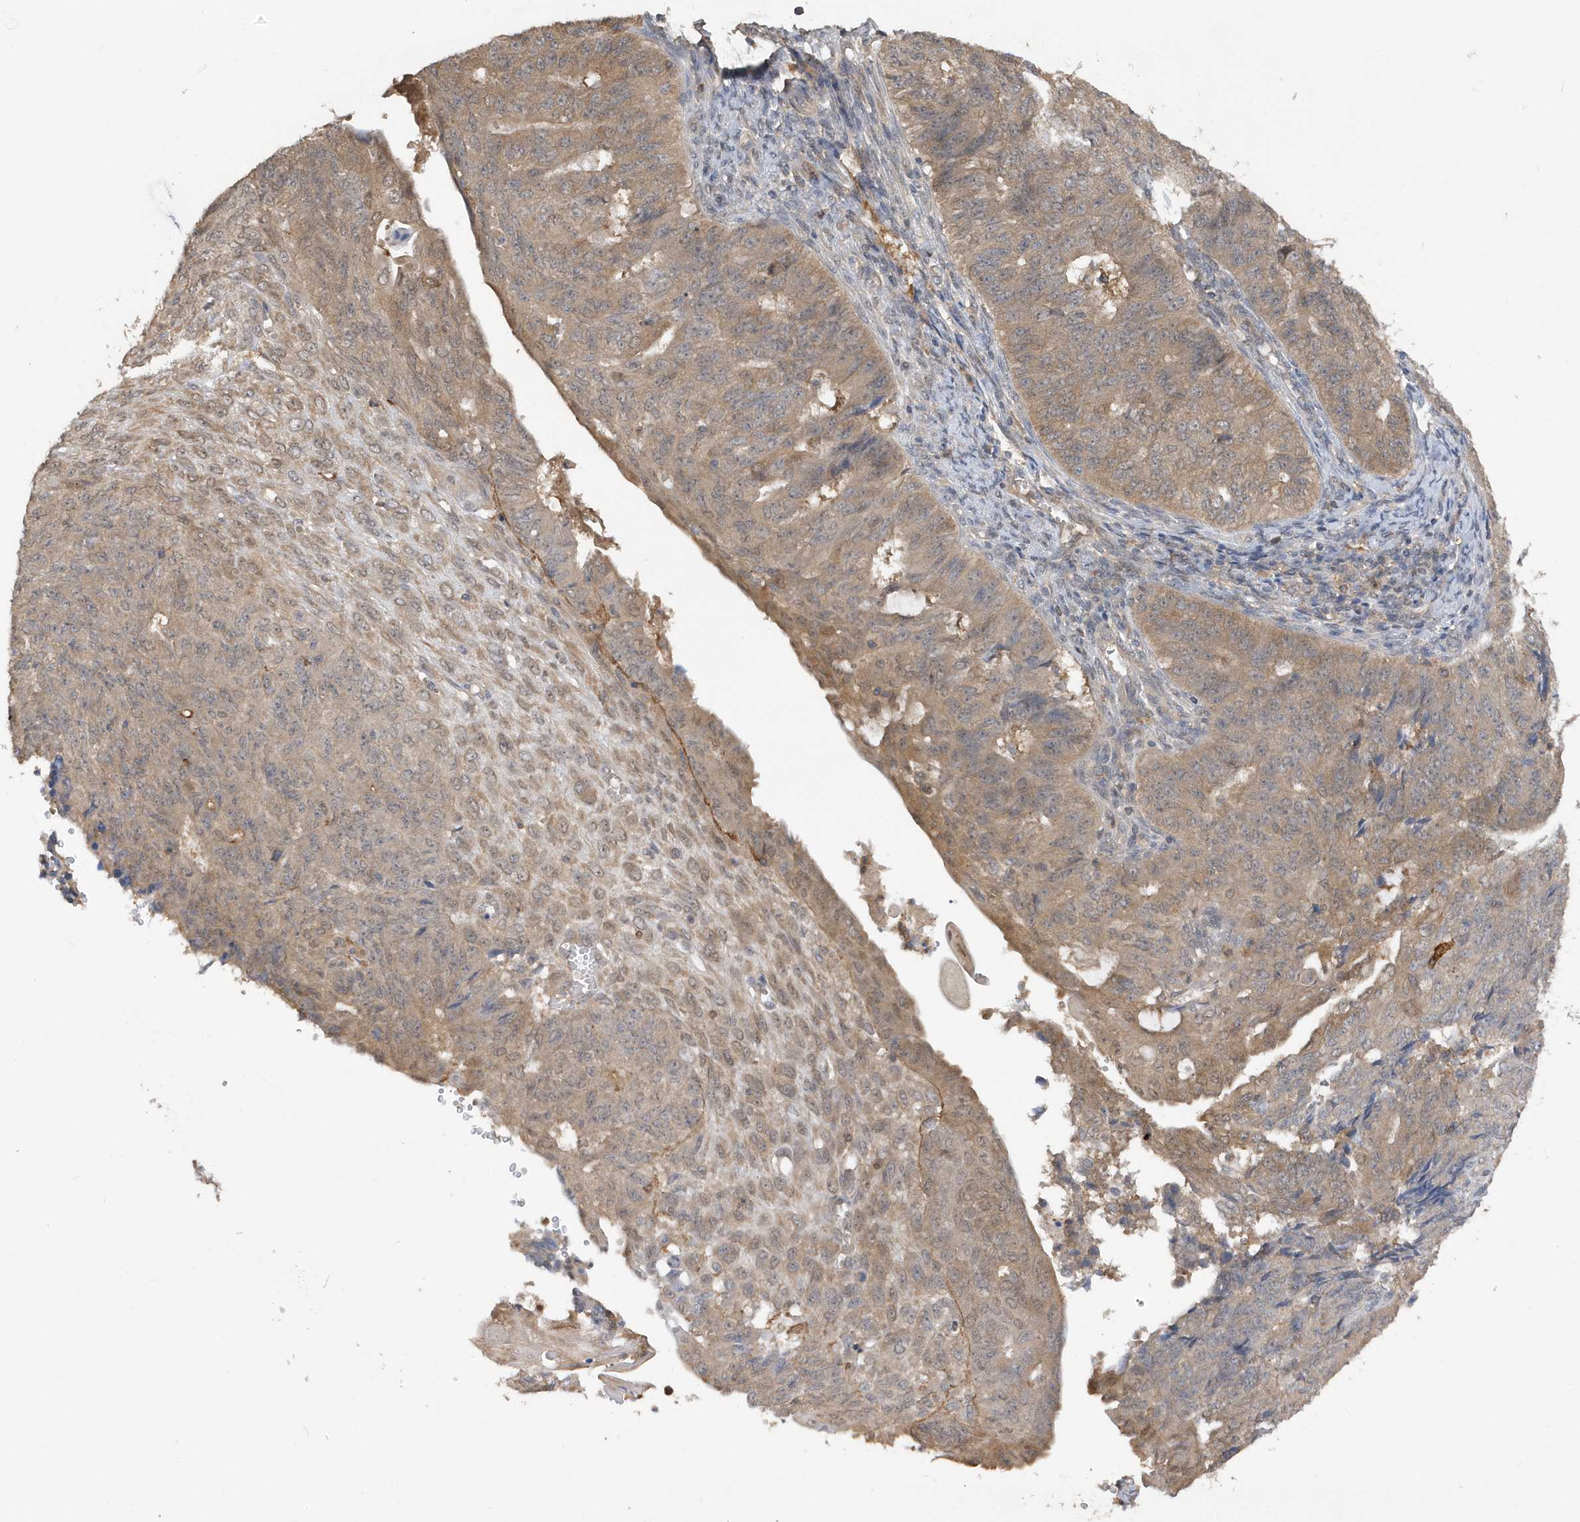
{"staining": {"intensity": "weak", "quantity": "25%-75%", "location": "cytoplasmic/membranous"}, "tissue": "endometrial cancer", "cell_type": "Tumor cells", "image_type": "cancer", "snomed": [{"axis": "morphology", "description": "Adenocarcinoma, NOS"}, {"axis": "topography", "description": "Endometrium"}], "caption": "The image shows a brown stain indicating the presence of a protein in the cytoplasmic/membranous of tumor cells in endometrial adenocarcinoma.", "gene": "RPE", "patient": {"sex": "female", "age": 32}}